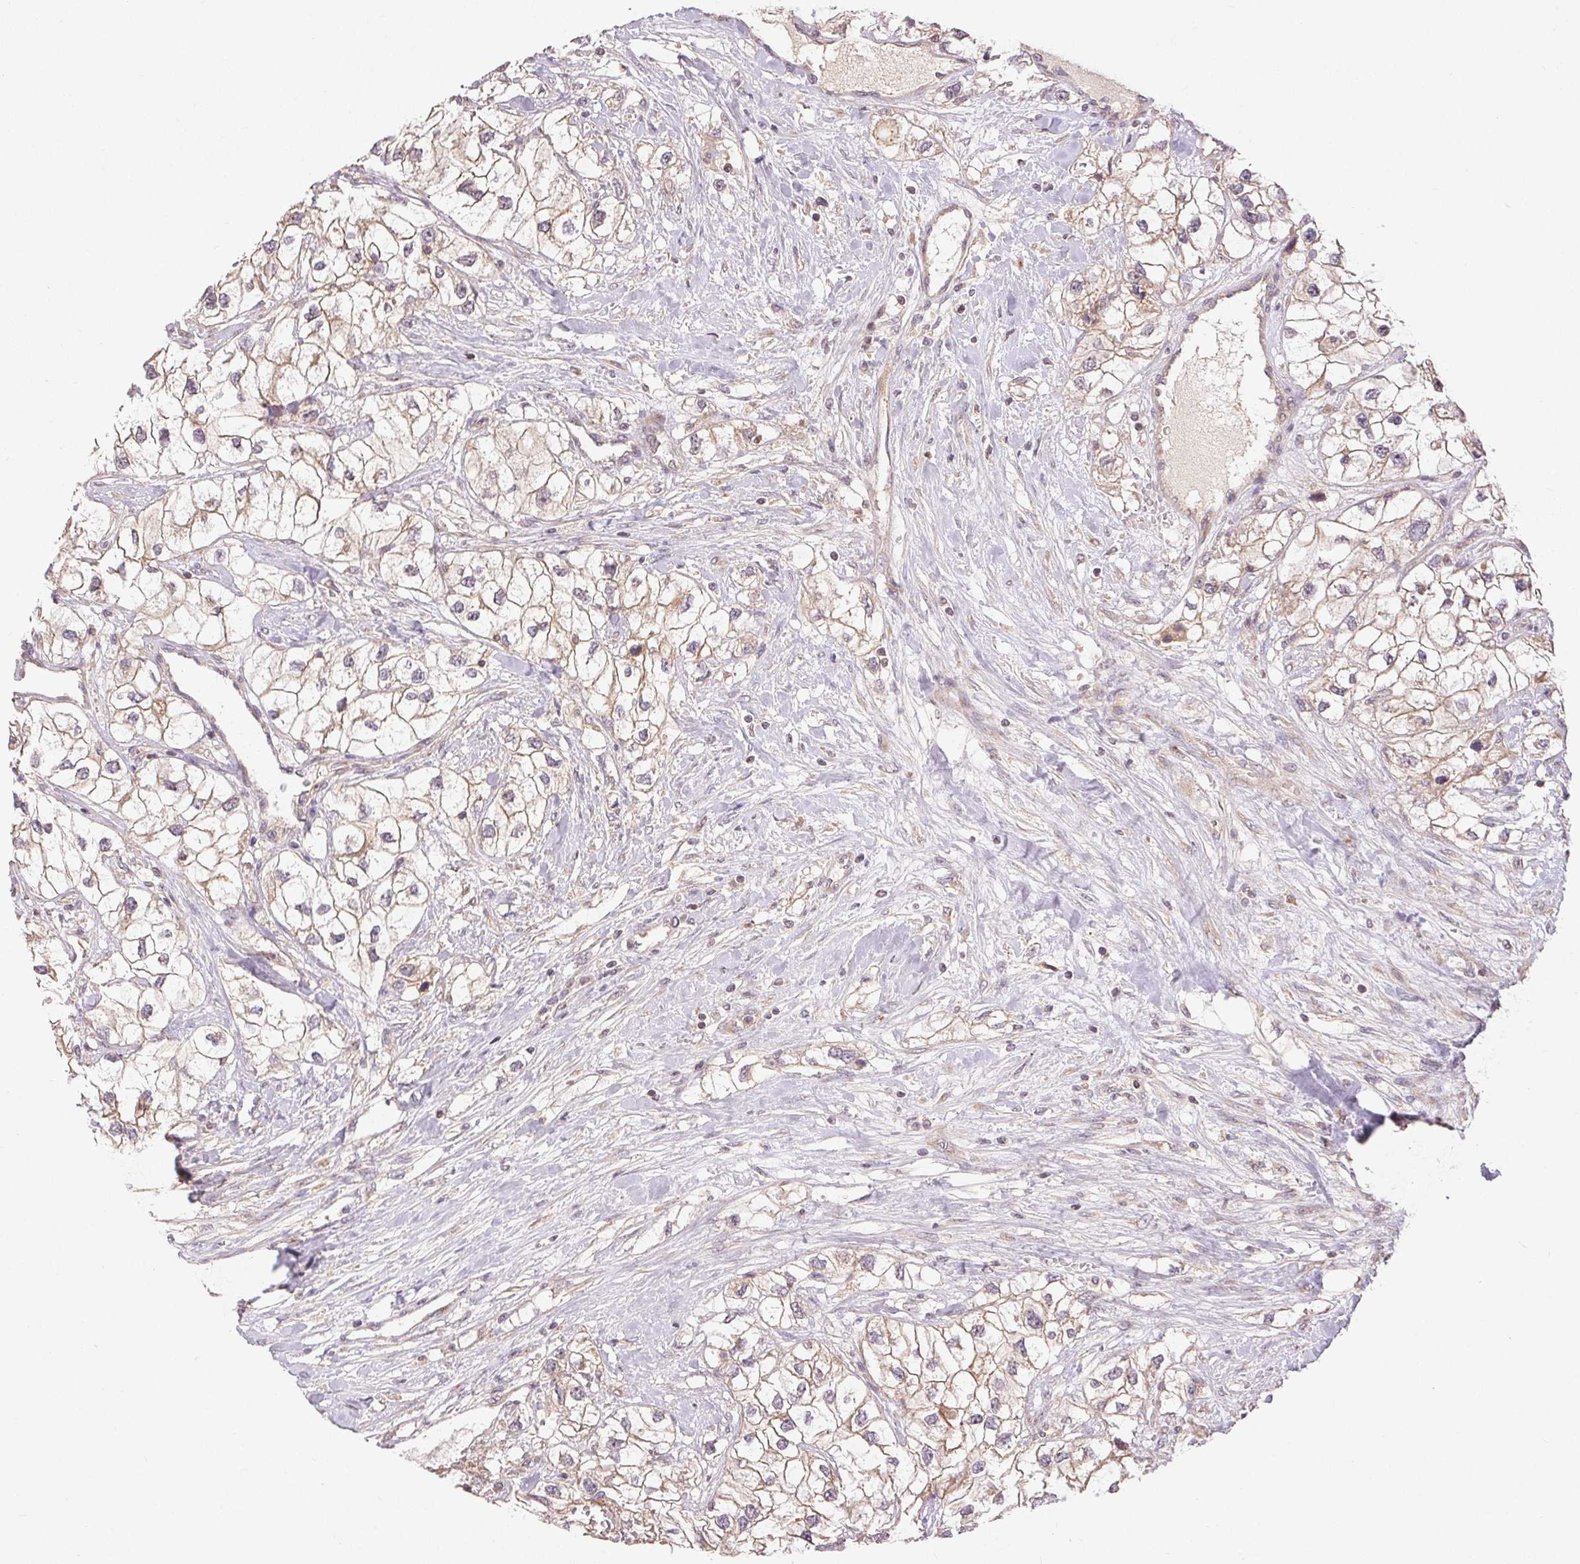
{"staining": {"intensity": "moderate", "quantity": "25%-75%", "location": "cytoplasmic/membranous"}, "tissue": "renal cancer", "cell_type": "Tumor cells", "image_type": "cancer", "snomed": [{"axis": "morphology", "description": "Adenocarcinoma, NOS"}, {"axis": "topography", "description": "Kidney"}], "caption": "Renal cancer stained for a protein (brown) reveals moderate cytoplasmic/membranous positive expression in about 25%-75% of tumor cells.", "gene": "MAPKAPK2", "patient": {"sex": "male", "age": 59}}